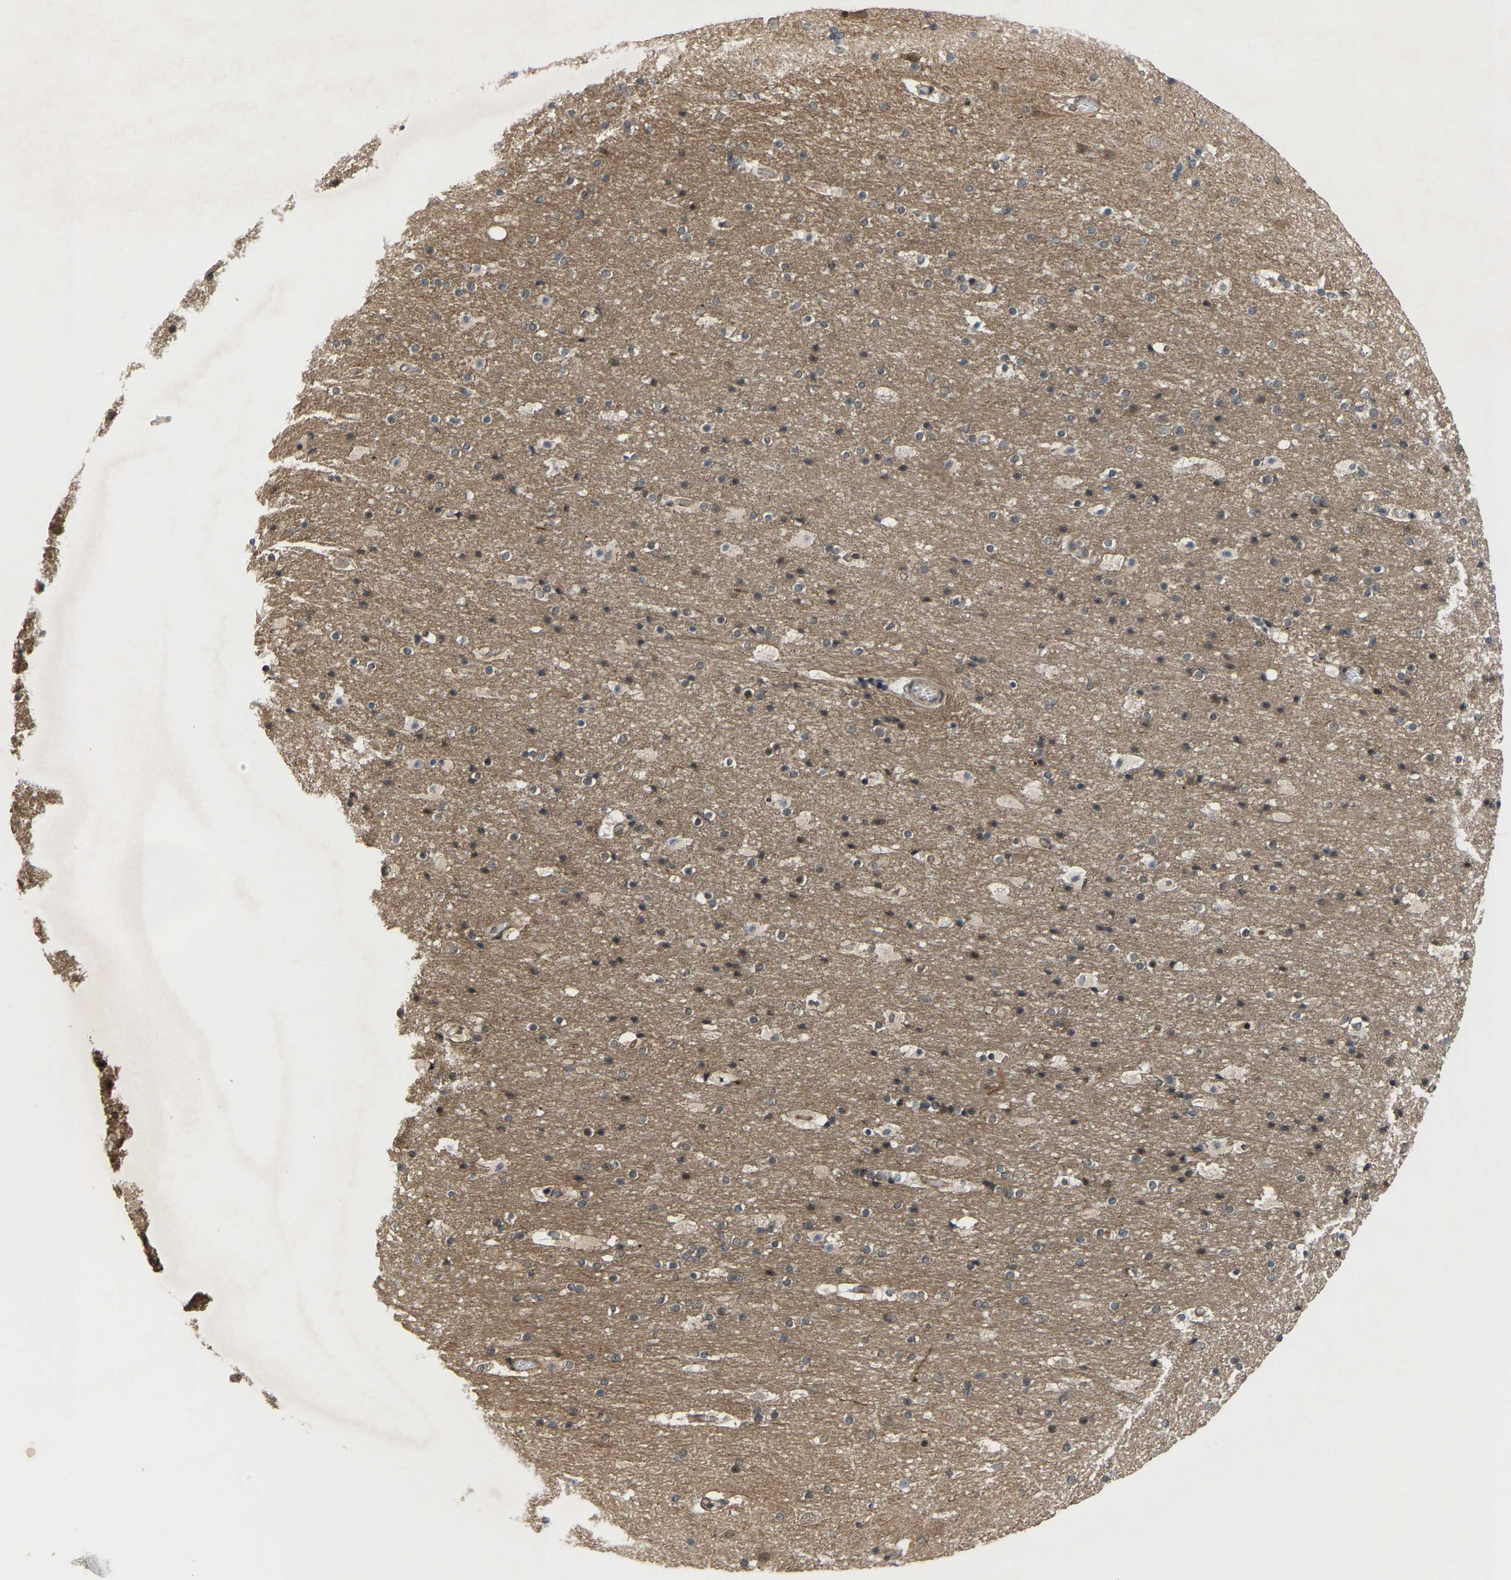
{"staining": {"intensity": "weak", "quantity": "25%-75%", "location": "cytoplasmic/membranous"}, "tissue": "cerebral cortex", "cell_type": "Endothelial cells", "image_type": "normal", "snomed": [{"axis": "morphology", "description": "Normal tissue, NOS"}, {"axis": "topography", "description": "Cerebral cortex"}], "caption": "Immunohistochemical staining of normal cerebral cortex displays low levels of weak cytoplasmic/membranous expression in approximately 25%-75% of endothelial cells.", "gene": "CROT", "patient": {"sex": "male", "age": 57}}